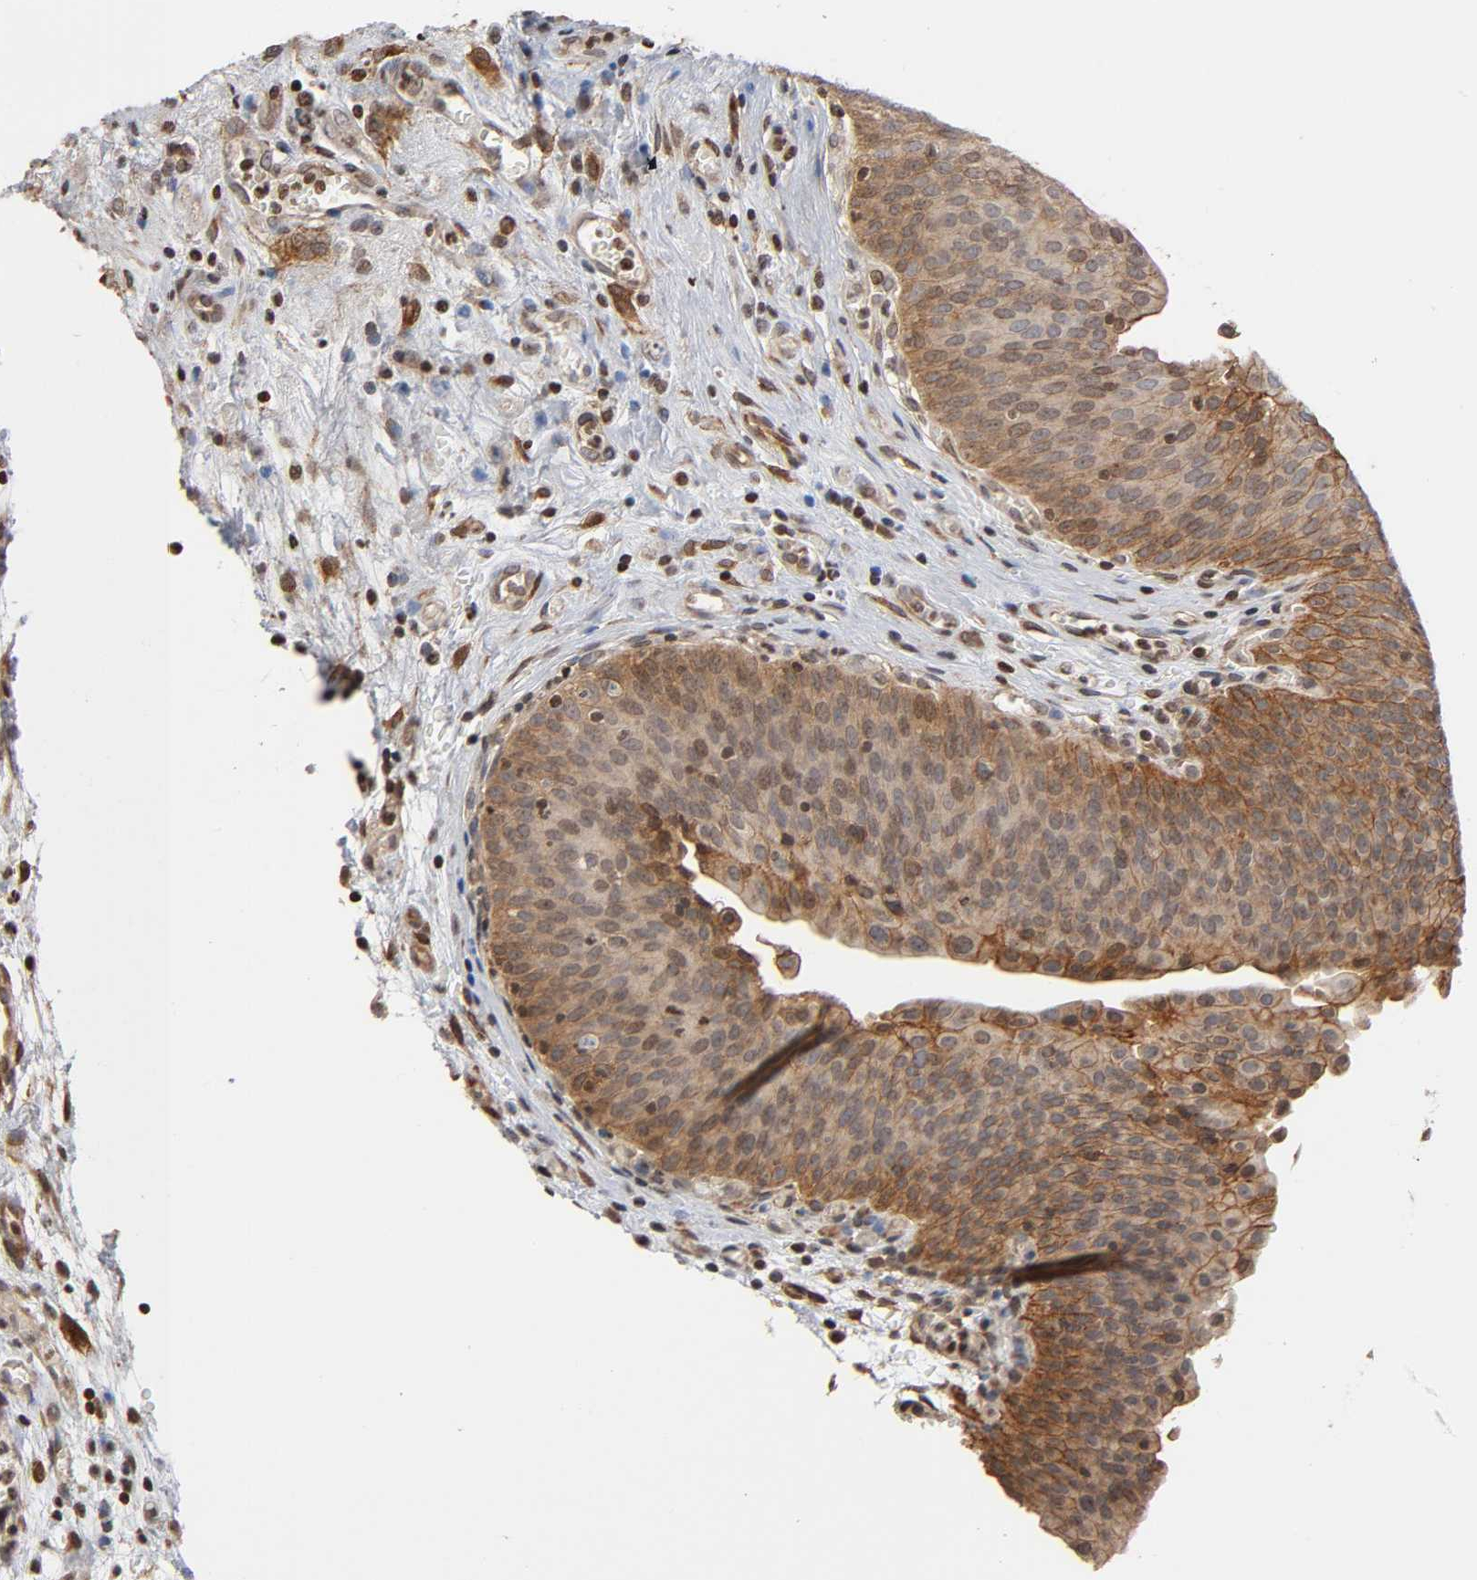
{"staining": {"intensity": "moderate", "quantity": ">75%", "location": "cytoplasmic/membranous"}, "tissue": "urinary bladder", "cell_type": "Urothelial cells", "image_type": "normal", "snomed": [{"axis": "morphology", "description": "Normal tissue, NOS"}, {"axis": "morphology", "description": "Dysplasia, NOS"}, {"axis": "topography", "description": "Urinary bladder"}], "caption": "A brown stain highlights moderate cytoplasmic/membranous staining of a protein in urothelial cells of benign human urinary bladder. (Brightfield microscopy of DAB IHC at high magnification).", "gene": "ITGAV", "patient": {"sex": "male", "age": 35}}